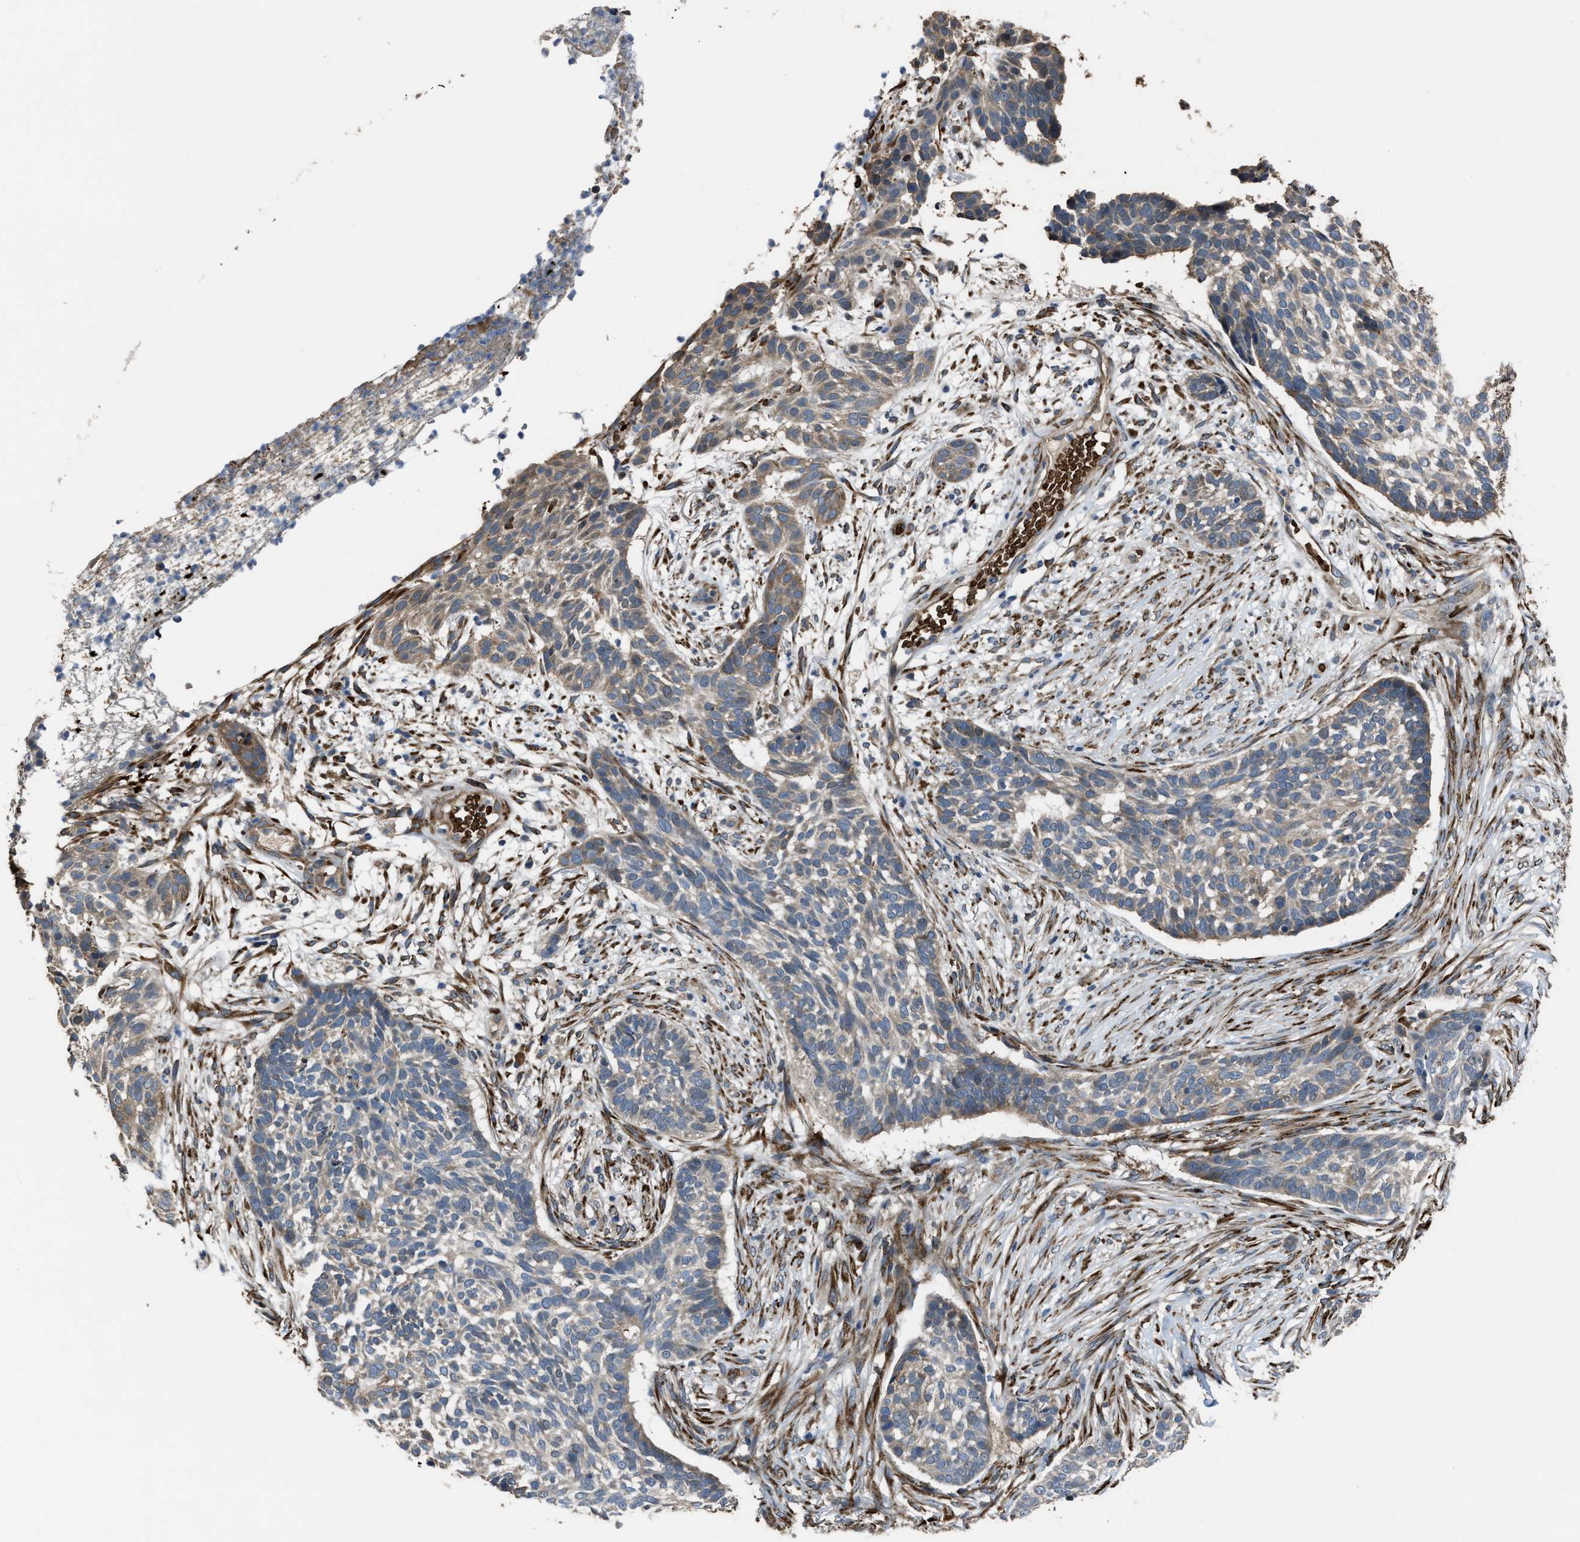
{"staining": {"intensity": "moderate", "quantity": "25%-75%", "location": "cytoplasmic/membranous"}, "tissue": "skin cancer", "cell_type": "Tumor cells", "image_type": "cancer", "snomed": [{"axis": "morphology", "description": "Basal cell carcinoma"}, {"axis": "topography", "description": "Skin"}], "caption": "An immunohistochemistry (IHC) micrograph of tumor tissue is shown. Protein staining in brown highlights moderate cytoplasmic/membranous positivity in skin cancer (basal cell carcinoma) within tumor cells.", "gene": "SELENOM", "patient": {"sex": "male", "age": 85}}